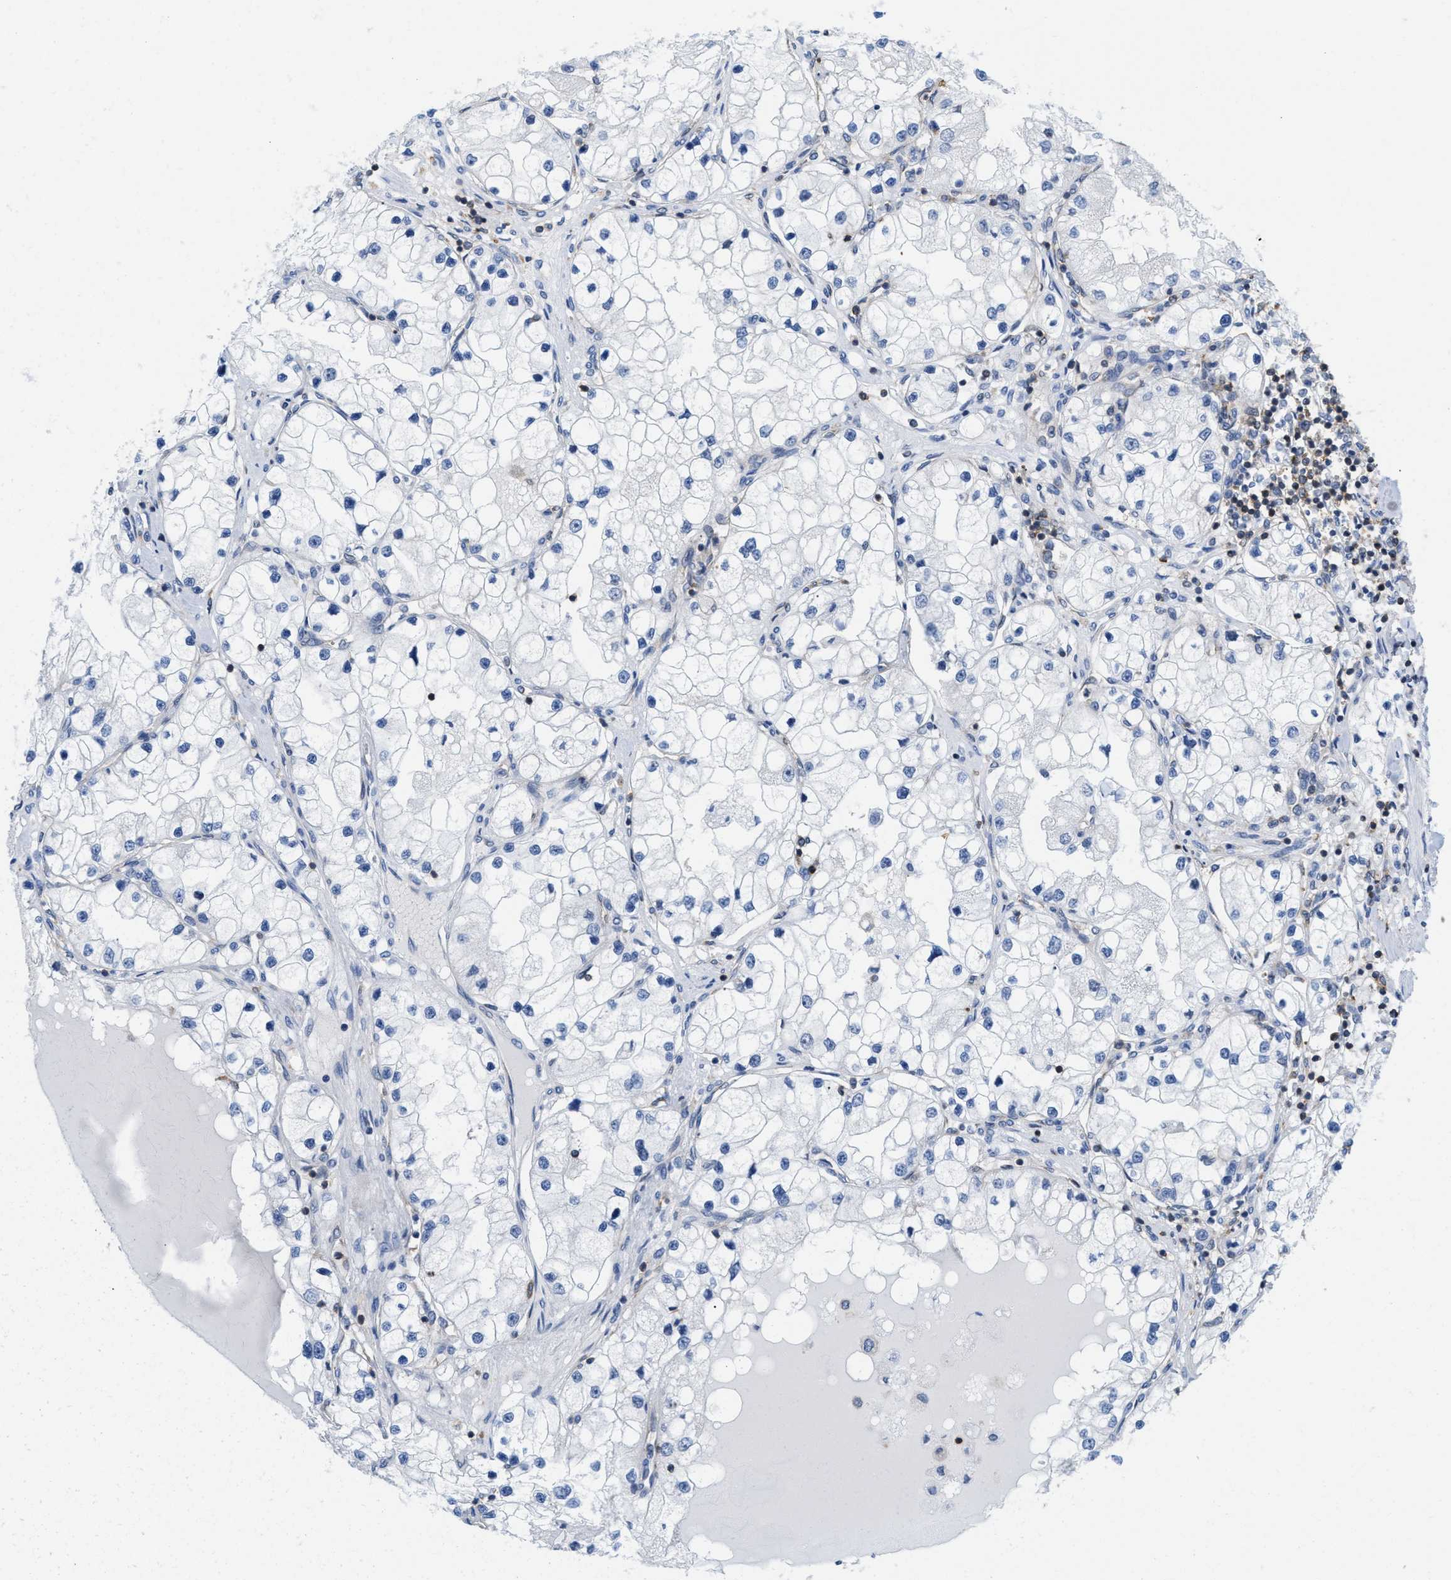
{"staining": {"intensity": "negative", "quantity": "none", "location": "none"}, "tissue": "renal cancer", "cell_type": "Tumor cells", "image_type": "cancer", "snomed": [{"axis": "morphology", "description": "Adenocarcinoma, NOS"}, {"axis": "topography", "description": "Kidney"}], "caption": "Adenocarcinoma (renal) was stained to show a protein in brown. There is no significant staining in tumor cells.", "gene": "IL16", "patient": {"sex": "male", "age": 68}}